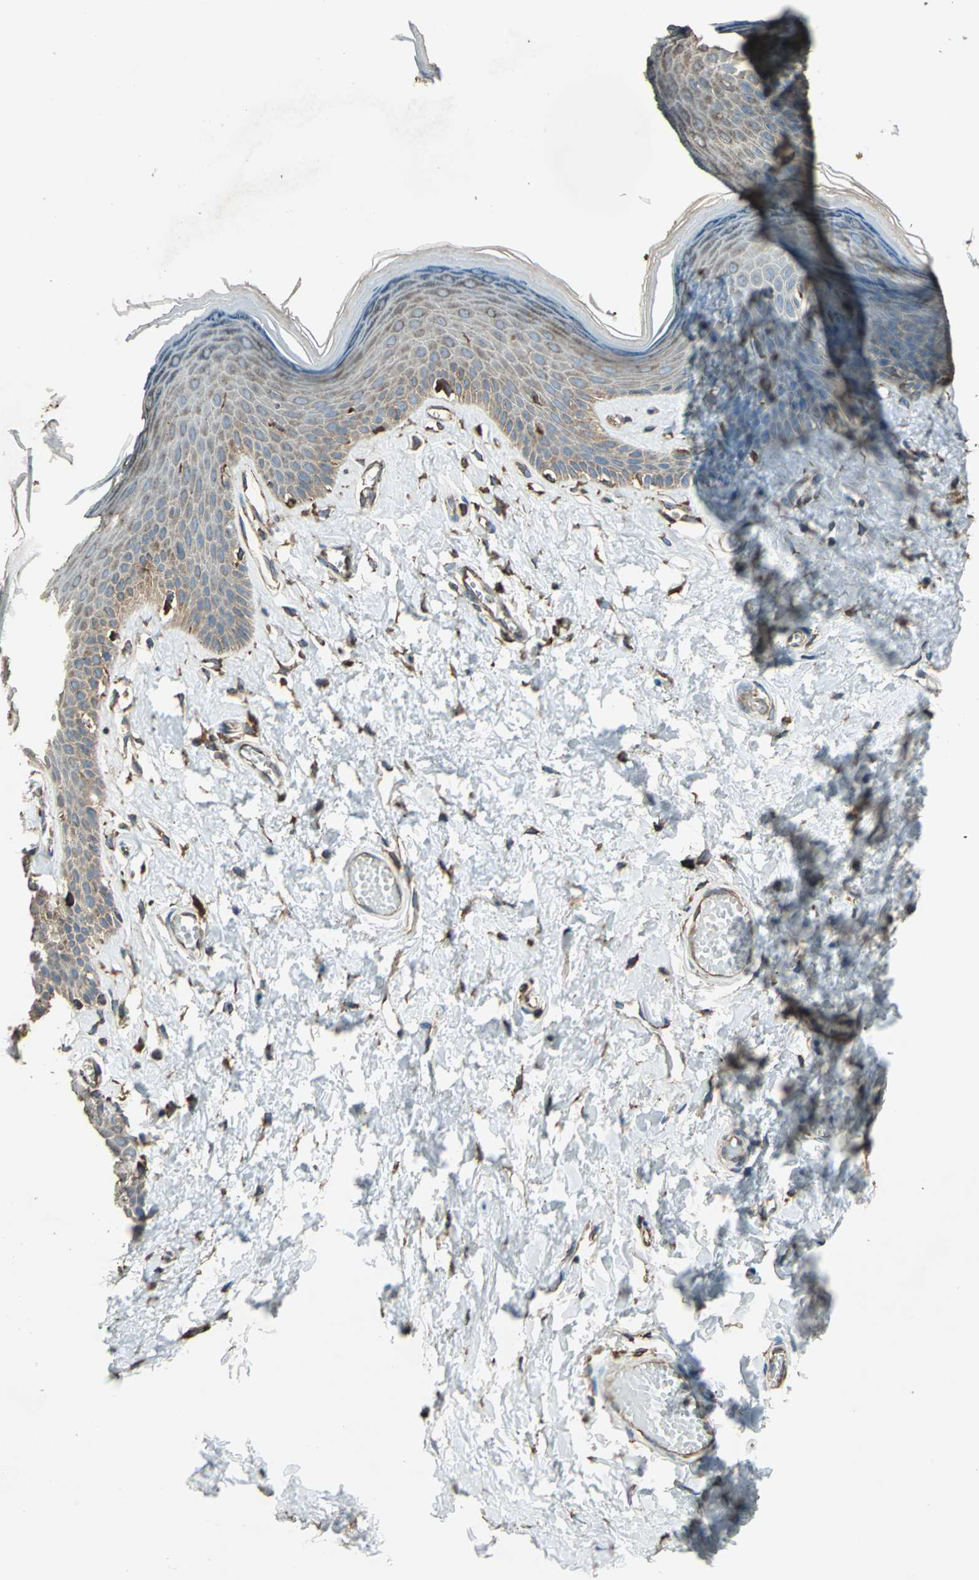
{"staining": {"intensity": "strong", "quantity": ">75%", "location": "cytoplasmic/membranous"}, "tissue": "skin", "cell_type": "Epidermal cells", "image_type": "normal", "snomed": [{"axis": "morphology", "description": "Normal tissue, NOS"}, {"axis": "morphology", "description": "Inflammation, NOS"}, {"axis": "topography", "description": "Vulva"}], "caption": "Skin stained for a protein (brown) reveals strong cytoplasmic/membranous positive expression in approximately >75% of epidermal cells.", "gene": "GPANK1", "patient": {"sex": "female", "age": 84}}